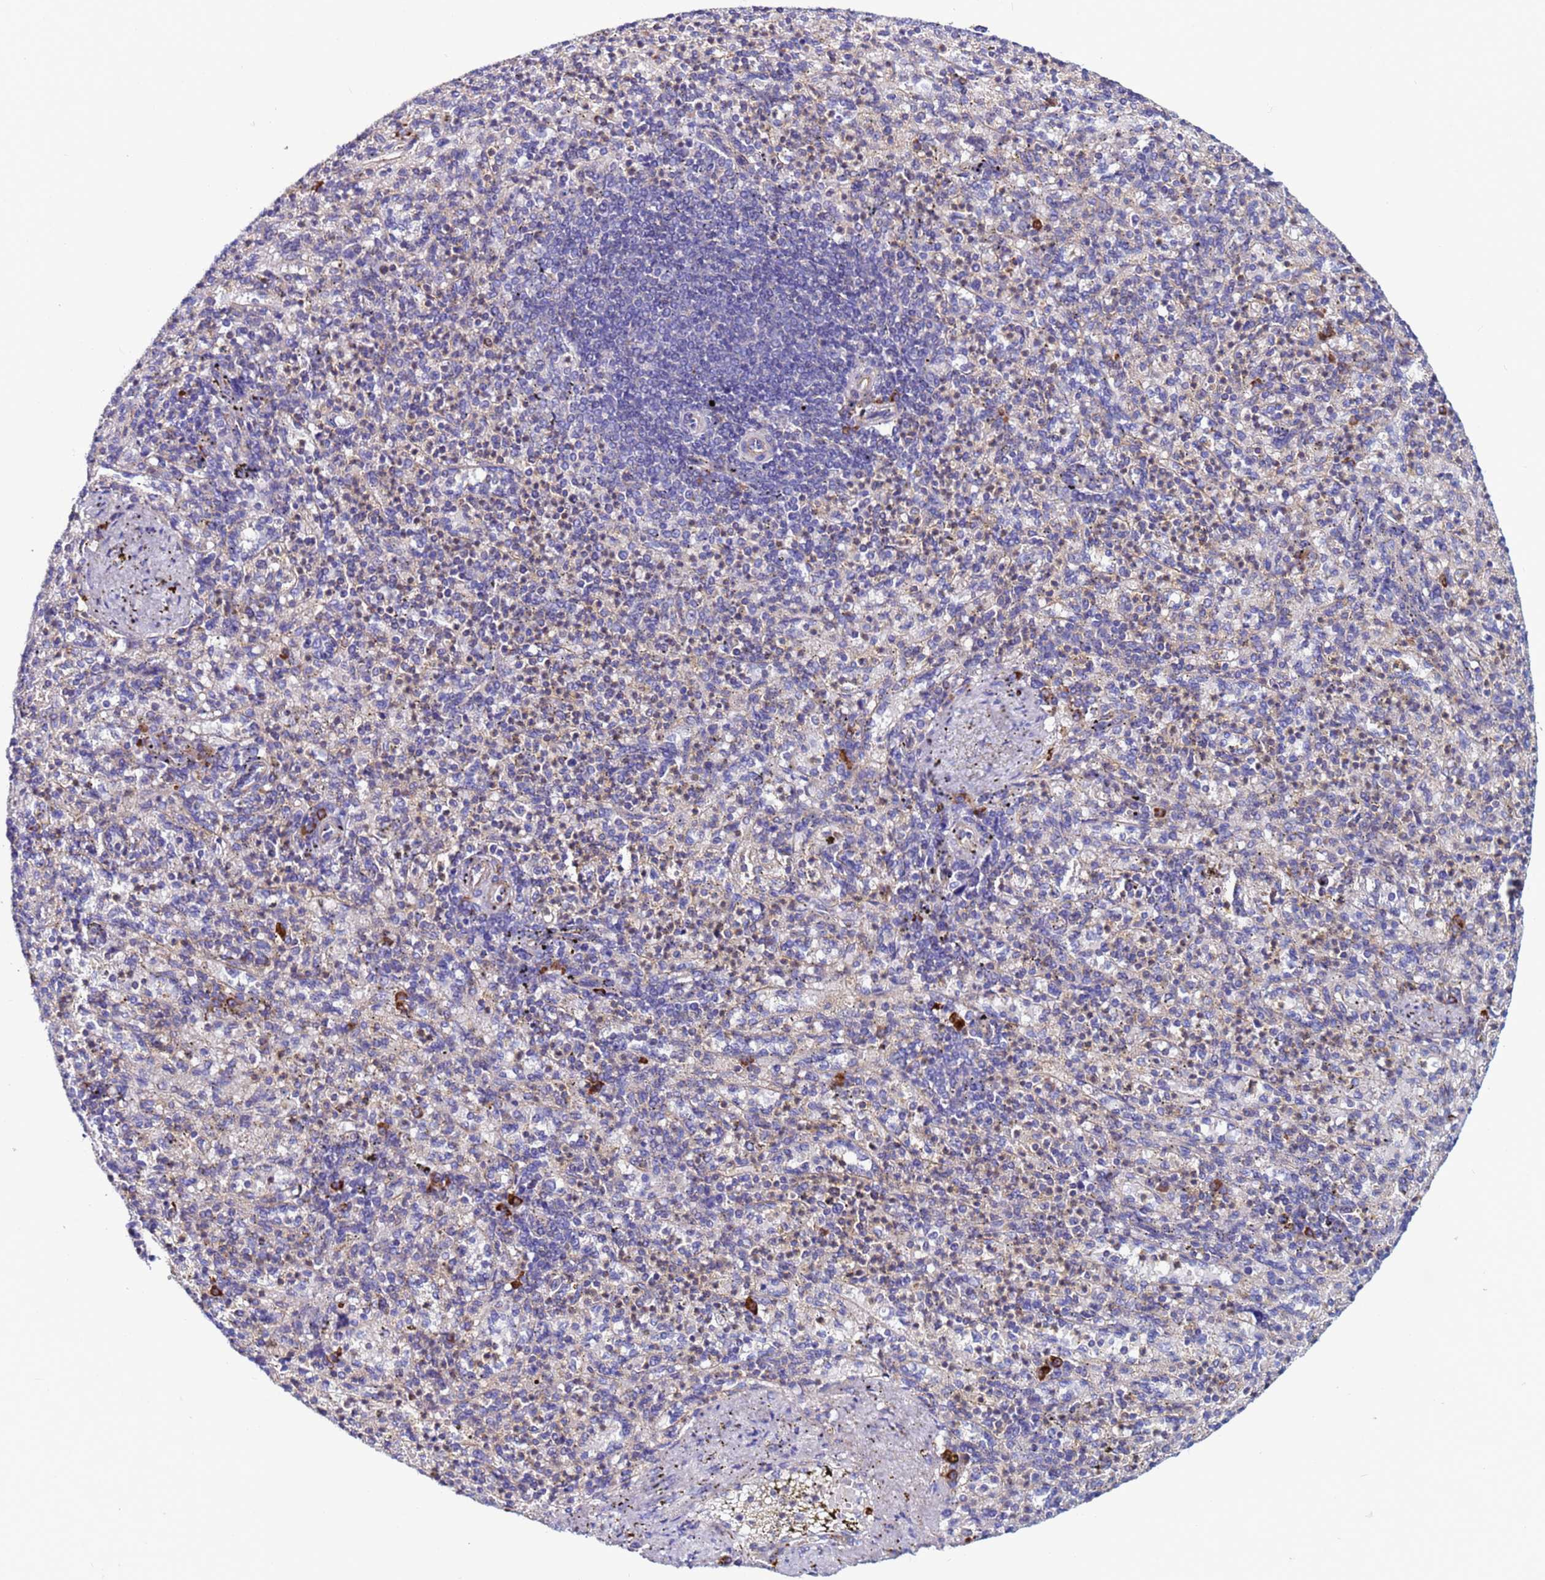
{"staining": {"intensity": "negative", "quantity": "none", "location": "none"}, "tissue": "spleen", "cell_type": "Cells in red pulp", "image_type": "normal", "snomed": [{"axis": "morphology", "description": "Normal tissue, NOS"}, {"axis": "topography", "description": "Spleen"}], "caption": "The image shows no significant expression in cells in red pulp of spleen. The staining was performed using DAB to visualize the protein expression in brown, while the nuclei were stained in blue with hematoxylin (Magnification: 20x).", "gene": "EFCAB8", "patient": {"sex": "female", "age": 74}}